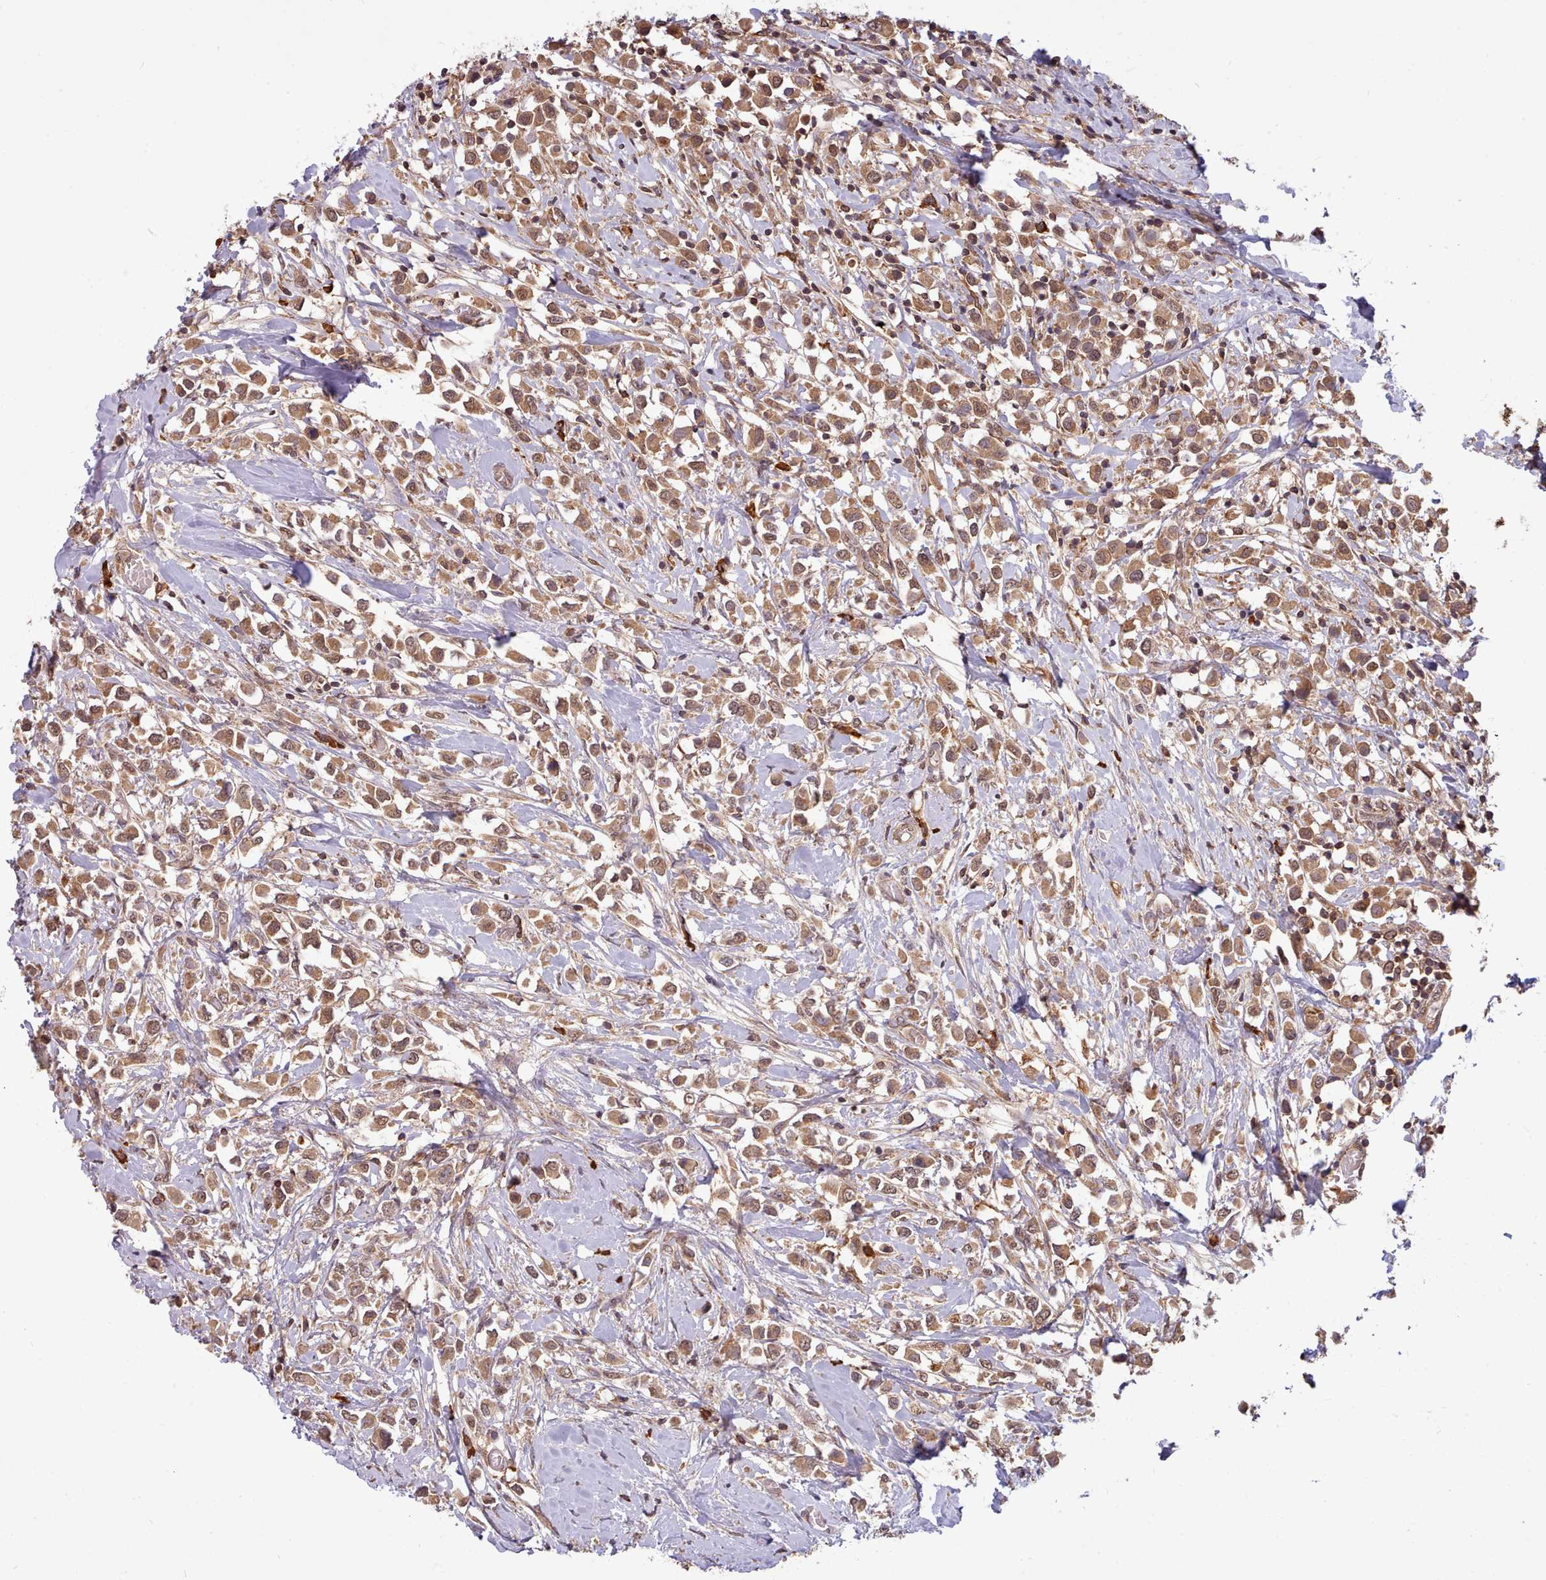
{"staining": {"intensity": "moderate", "quantity": ">75%", "location": "cytoplasmic/membranous"}, "tissue": "breast cancer", "cell_type": "Tumor cells", "image_type": "cancer", "snomed": [{"axis": "morphology", "description": "Duct carcinoma"}, {"axis": "topography", "description": "Breast"}], "caption": "Moderate cytoplasmic/membranous staining is present in about >75% of tumor cells in breast invasive ductal carcinoma.", "gene": "PIP4P1", "patient": {"sex": "female", "age": 61}}